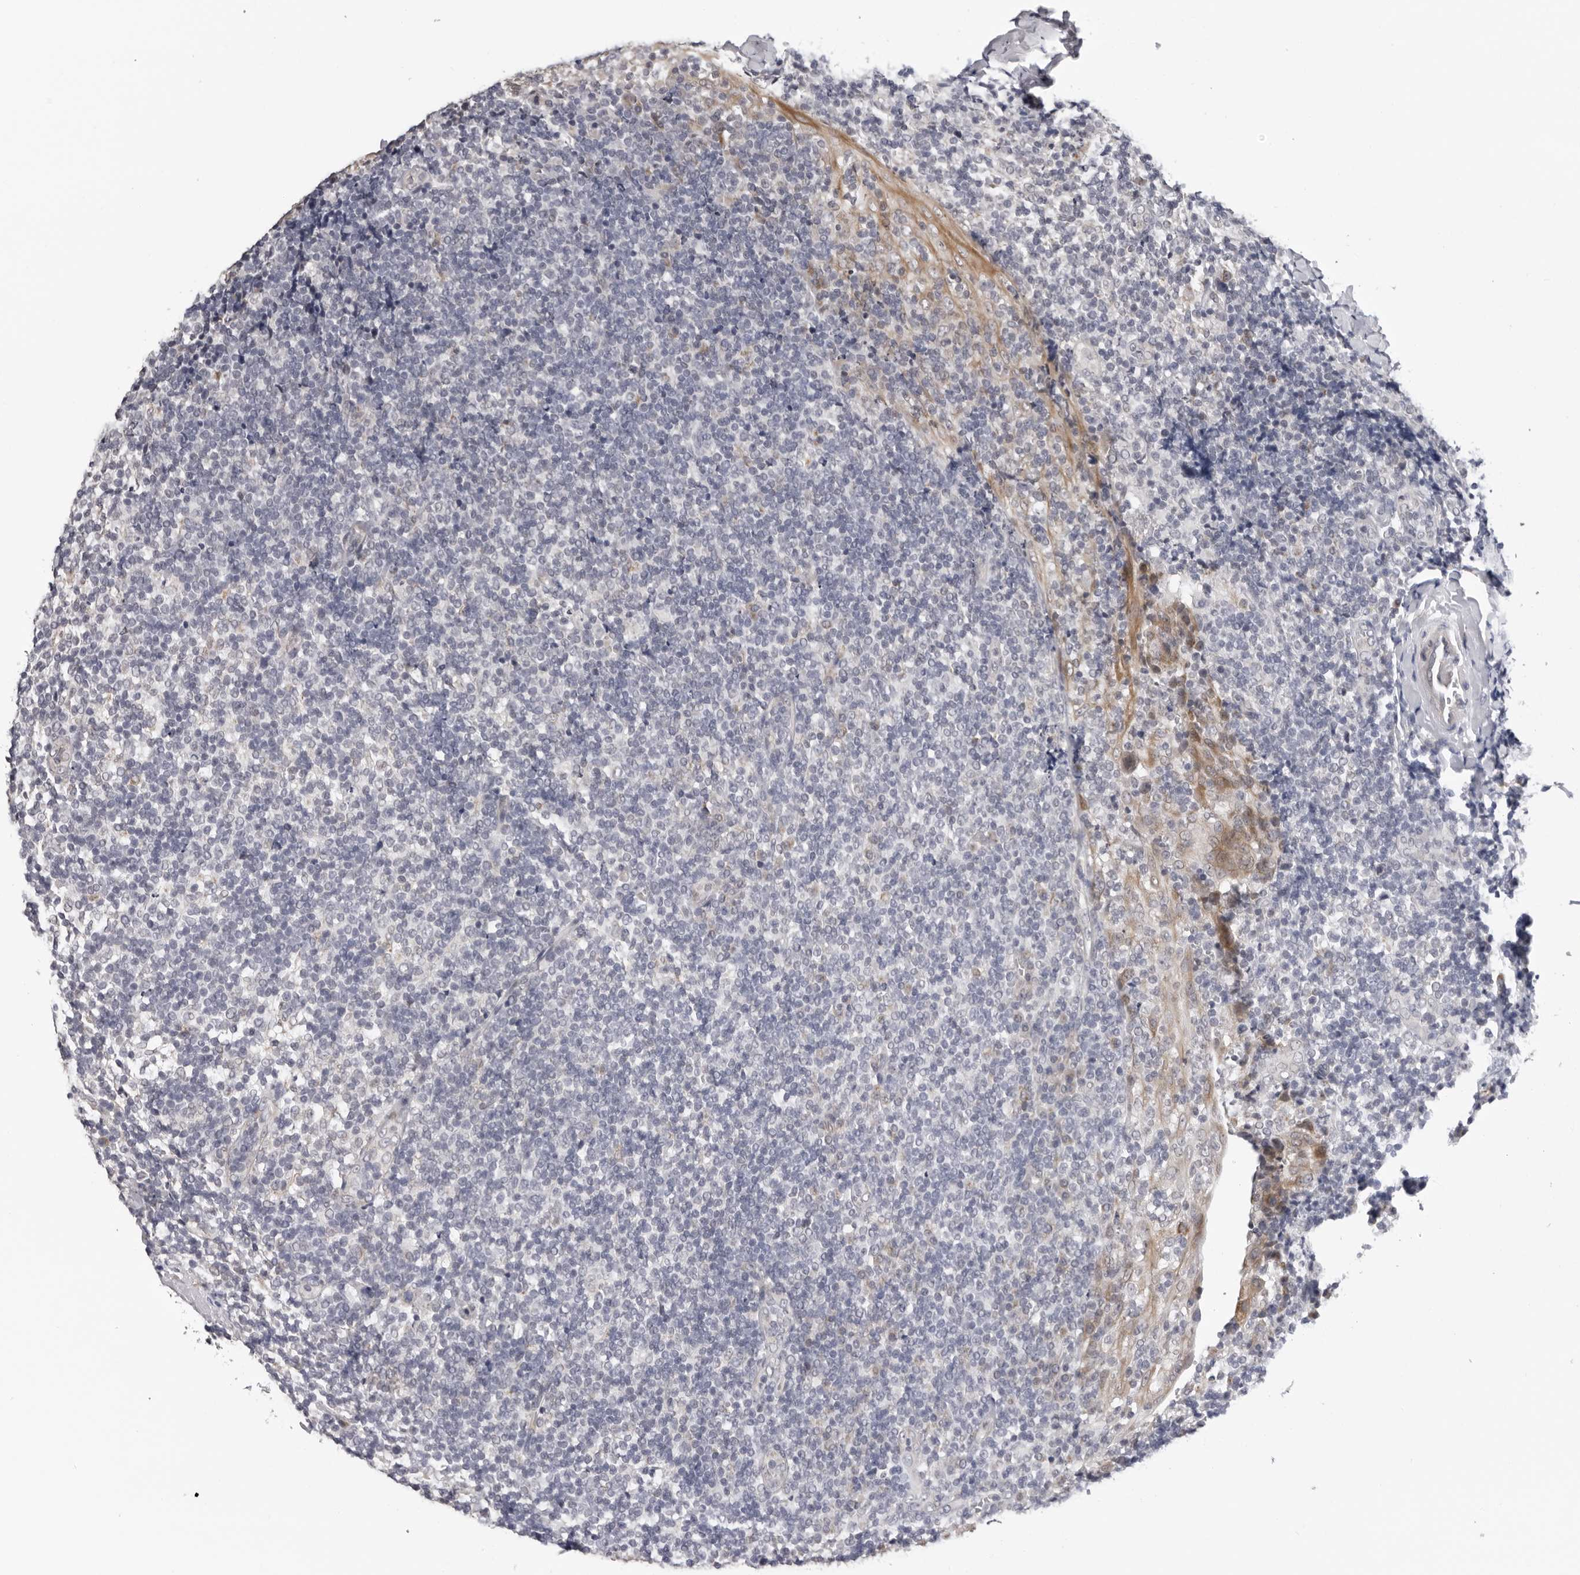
{"staining": {"intensity": "negative", "quantity": "none", "location": "none"}, "tissue": "tonsil", "cell_type": "Germinal center cells", "image_type": "normal", "snomed": [{"axis": "morphology", "description": "Normal tissue, NOS"}, {"axis": "topography", "description": "Tonsil"}], "caption": "A micrograph of tonsil stained for a protein displays no brown staining in germinal center cells. (DAB IHC, high magnification).", "gene": "CPT2", "patient": {"sex": "male", "age": 37}}